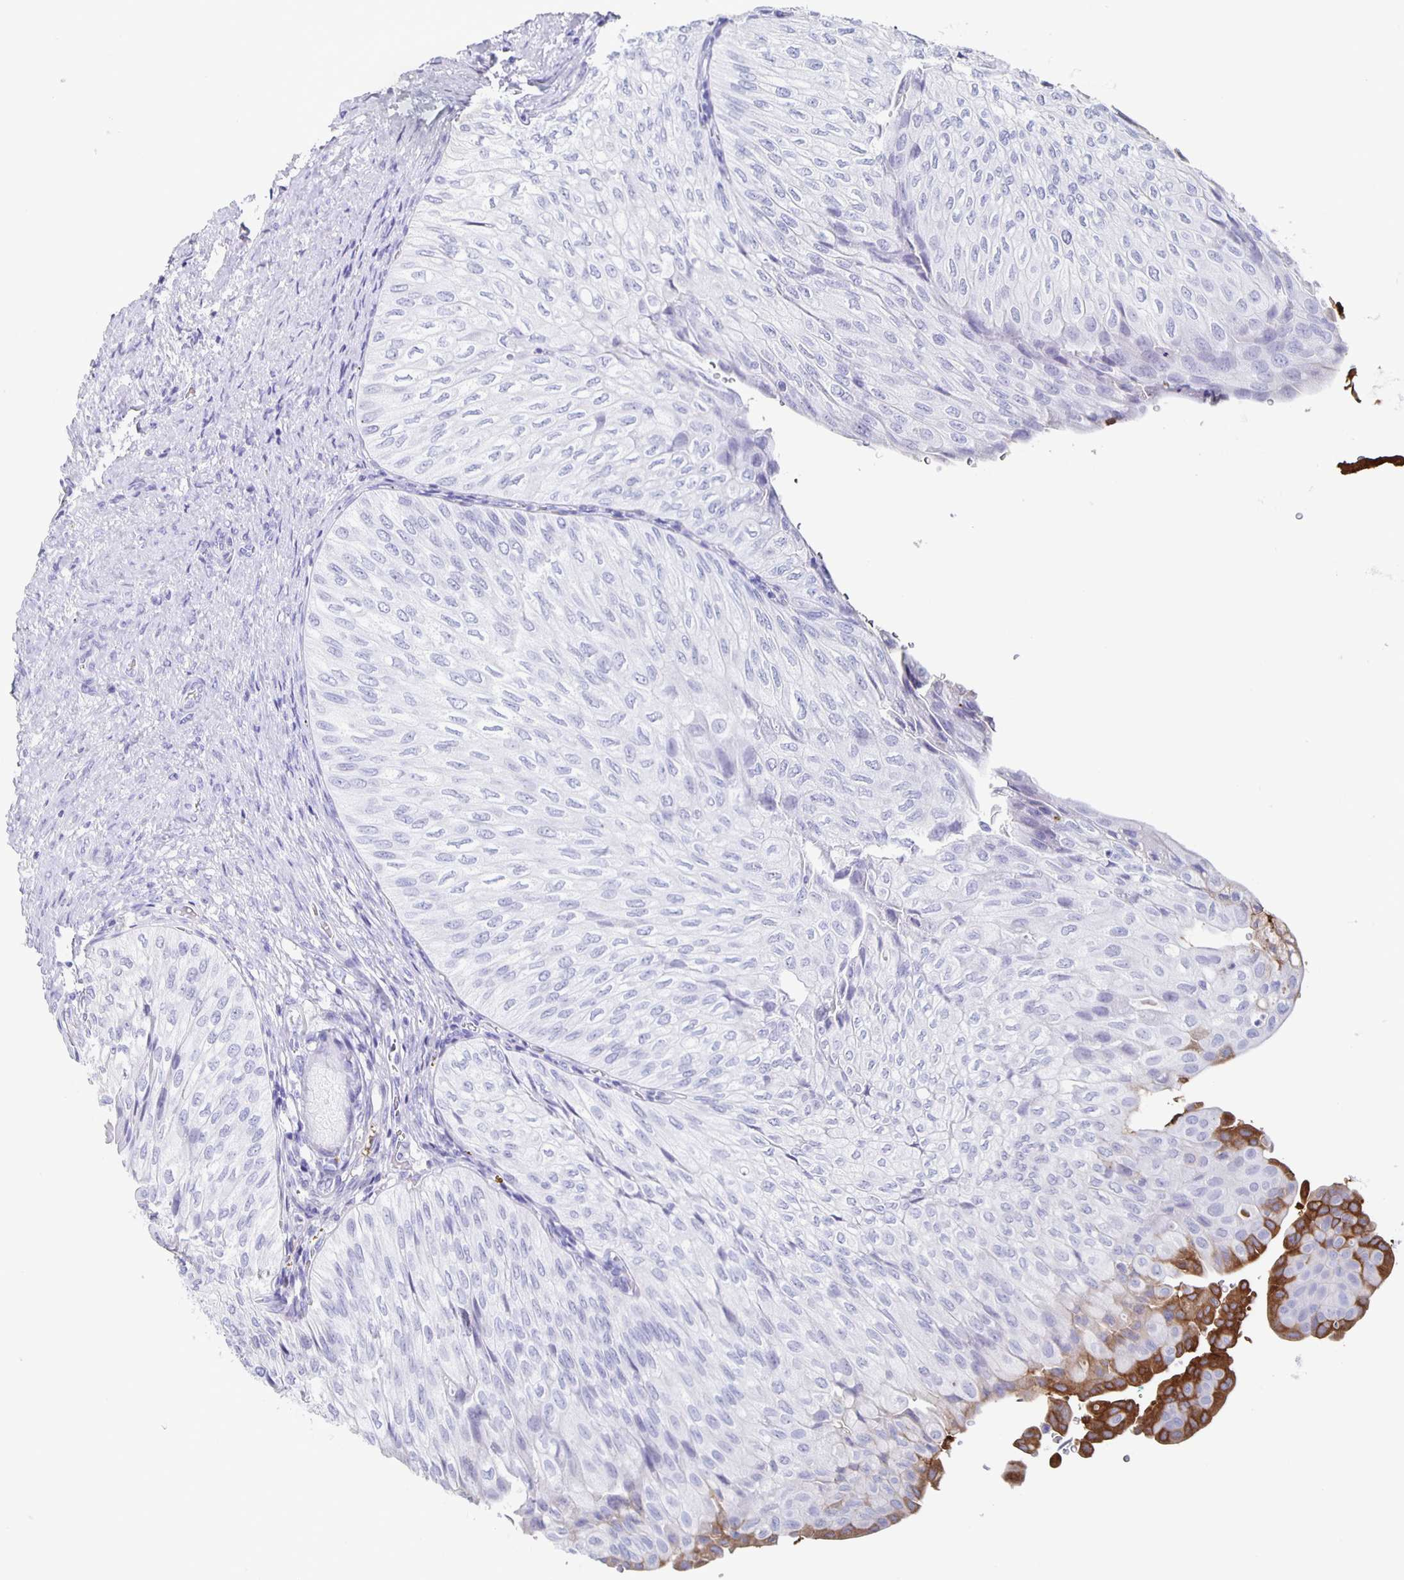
{"staining": {"intensity": "negative", "quantity": "none", "location": "none"}, "tissue": "urothelial cancer", "cell_type": "Tumor cells", "image_type": "cancer", "snomed": [{"axis": "morphology", "description": "Urothelial carcinoma, NOS"}, {"axis": "topography", "description": "Urinary bladder"}], "caption": "An immunohistochemistry image of transitional cell carcinoma is shown. There is no staining in tumor cells of transitional cell carcinoma.", "gene": "FGA", "patient": {"sex": "male", "age": 62}}